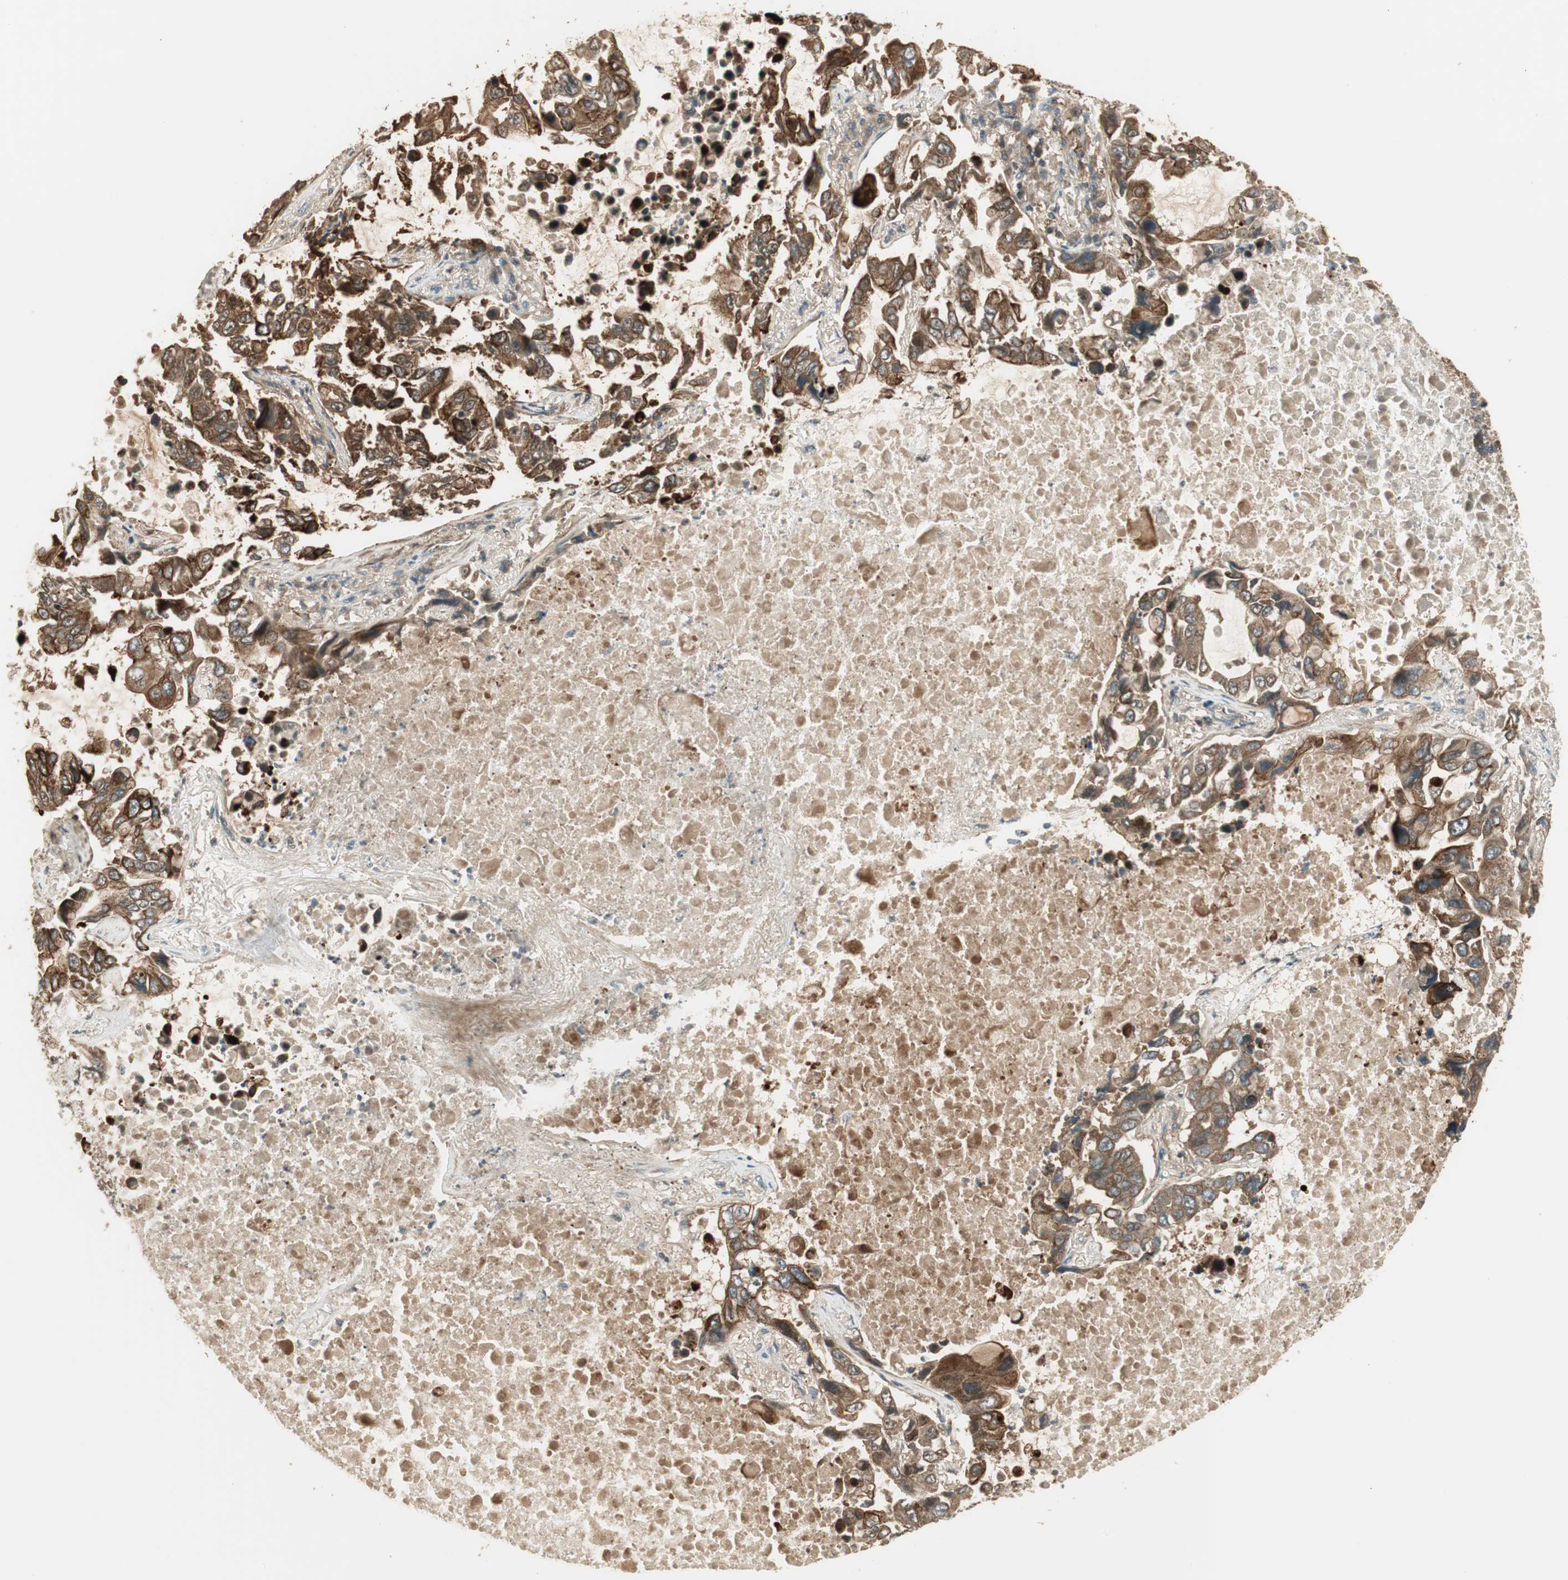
{"staining": {"intensity": "strong", "quantity": ">75%", "location": "cytoplasmic/membranous"}, "tissue": "lung cancer", "cell_type": "Tumor cells", "image_type": "cancer", "snomed": [{"axis": "morphology", "description": "Adenocarcinoma, NOS"}, {"axis": "topography", "description": "Lung"}], "caption": "Protein staining of lung cancer tissue reveals strong cytoplasmic/membranous positivity in about >75% of tumor cells.", "gene": "PFDN5", "patient": {"sex": "male", "age": 64}}